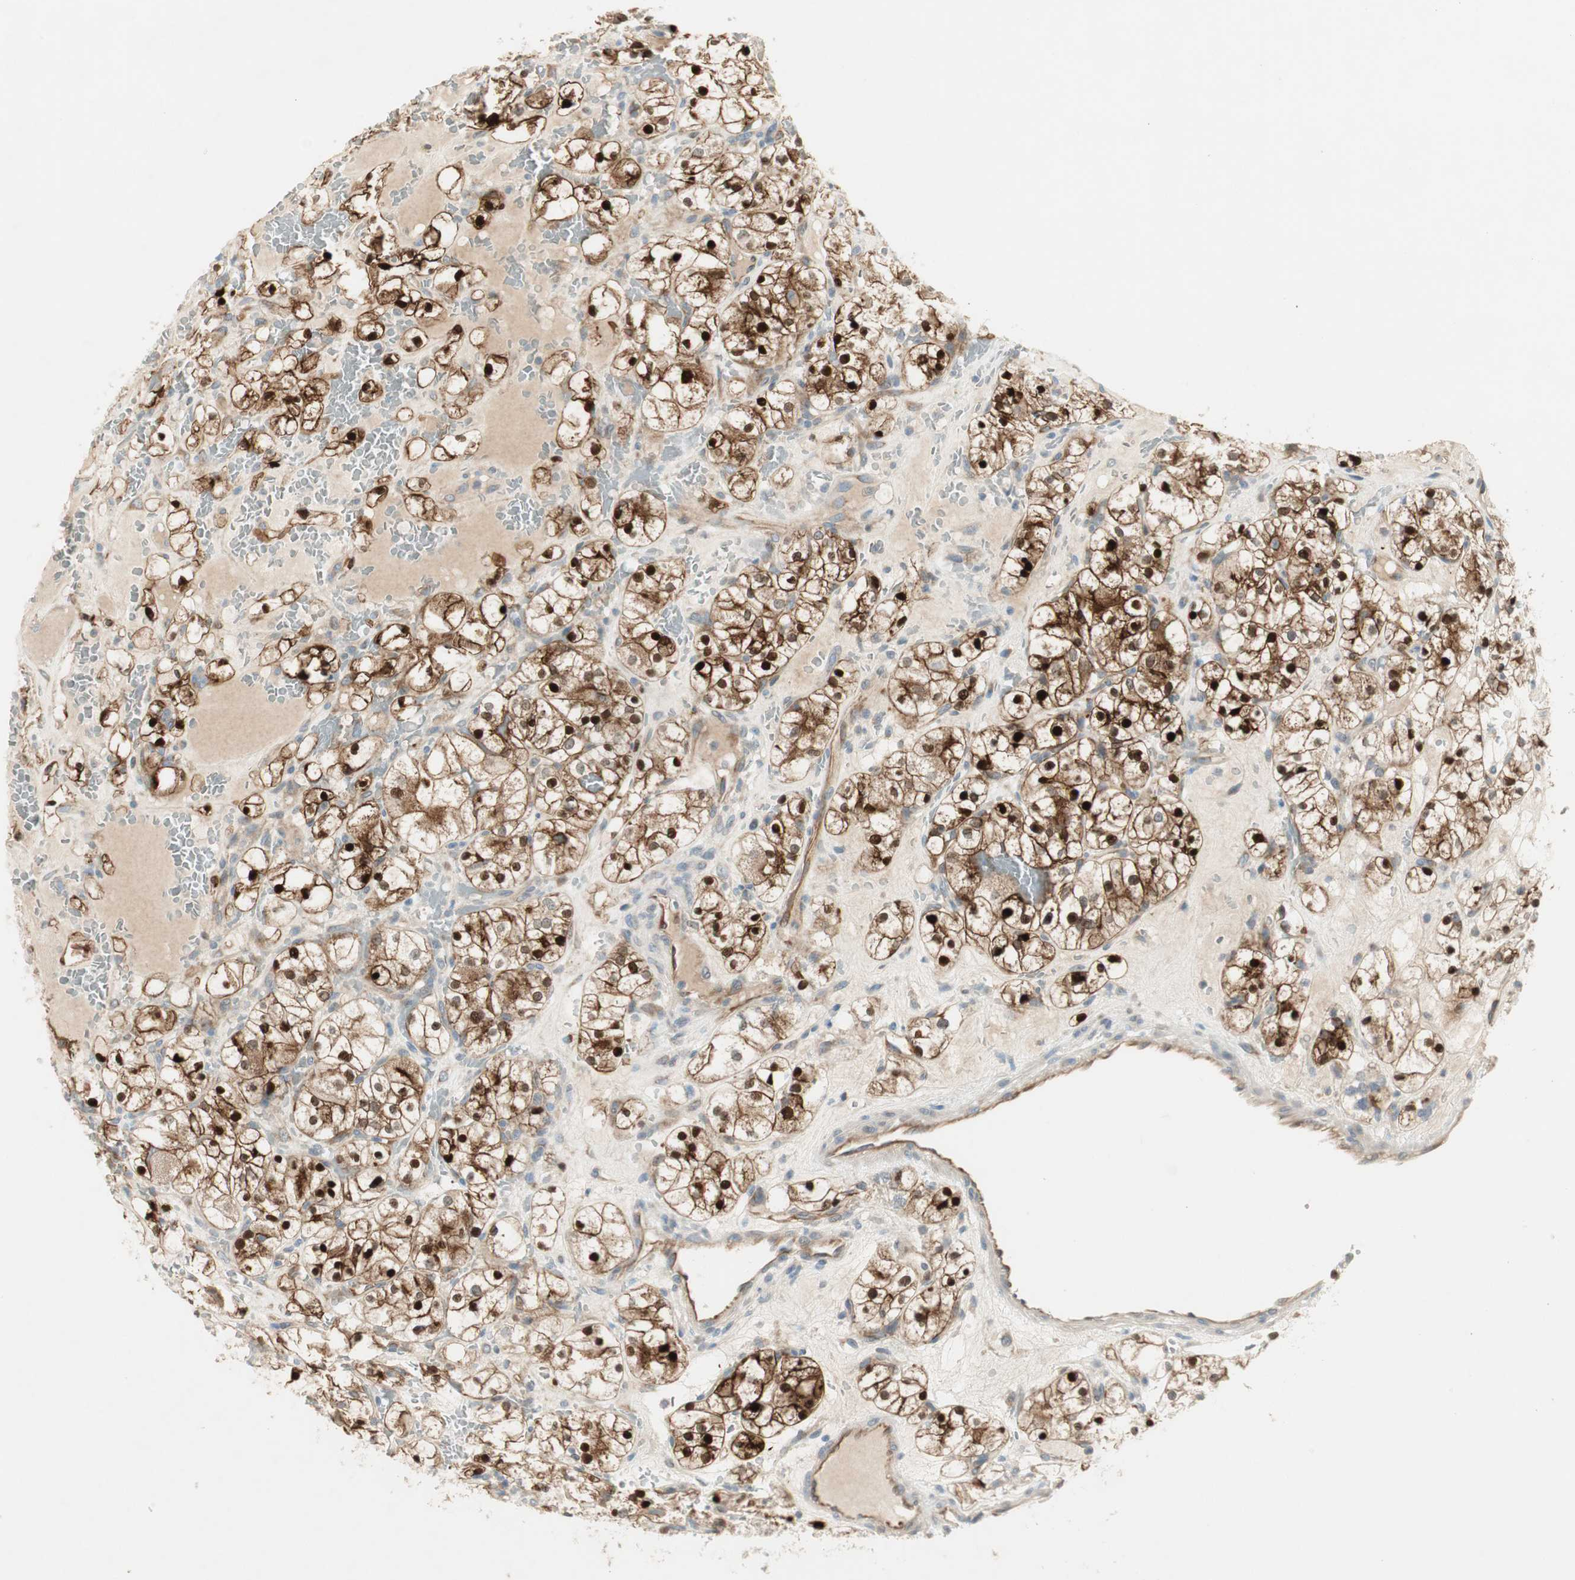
{"staining": {"intensity": "strong", "quantity": ">75%", "location": "cytoplasmic/membranous,nuclear"}, "tissue": "renal cancer", "cell_type": "Tumor cells", "image_type": "cancer", "snomed": [{"axis": "morphology", "description": "Adenocarcinoma, NOS"}, {"axis": "topography", "description": "Kidney"}], "caption": "Protein staining displays strong cytoplasmic/membranous and nuclear staining in approximately >75% of tumor cells in renal cancer. The staining was performed using DAB to visualize the protein expression in brown, while the nuclei were stained in blue with hematoxylin (Magnification: 20x).", "gene": "STON1-GTF2A1L", "patient": {"sex": "female", "age": 60}}